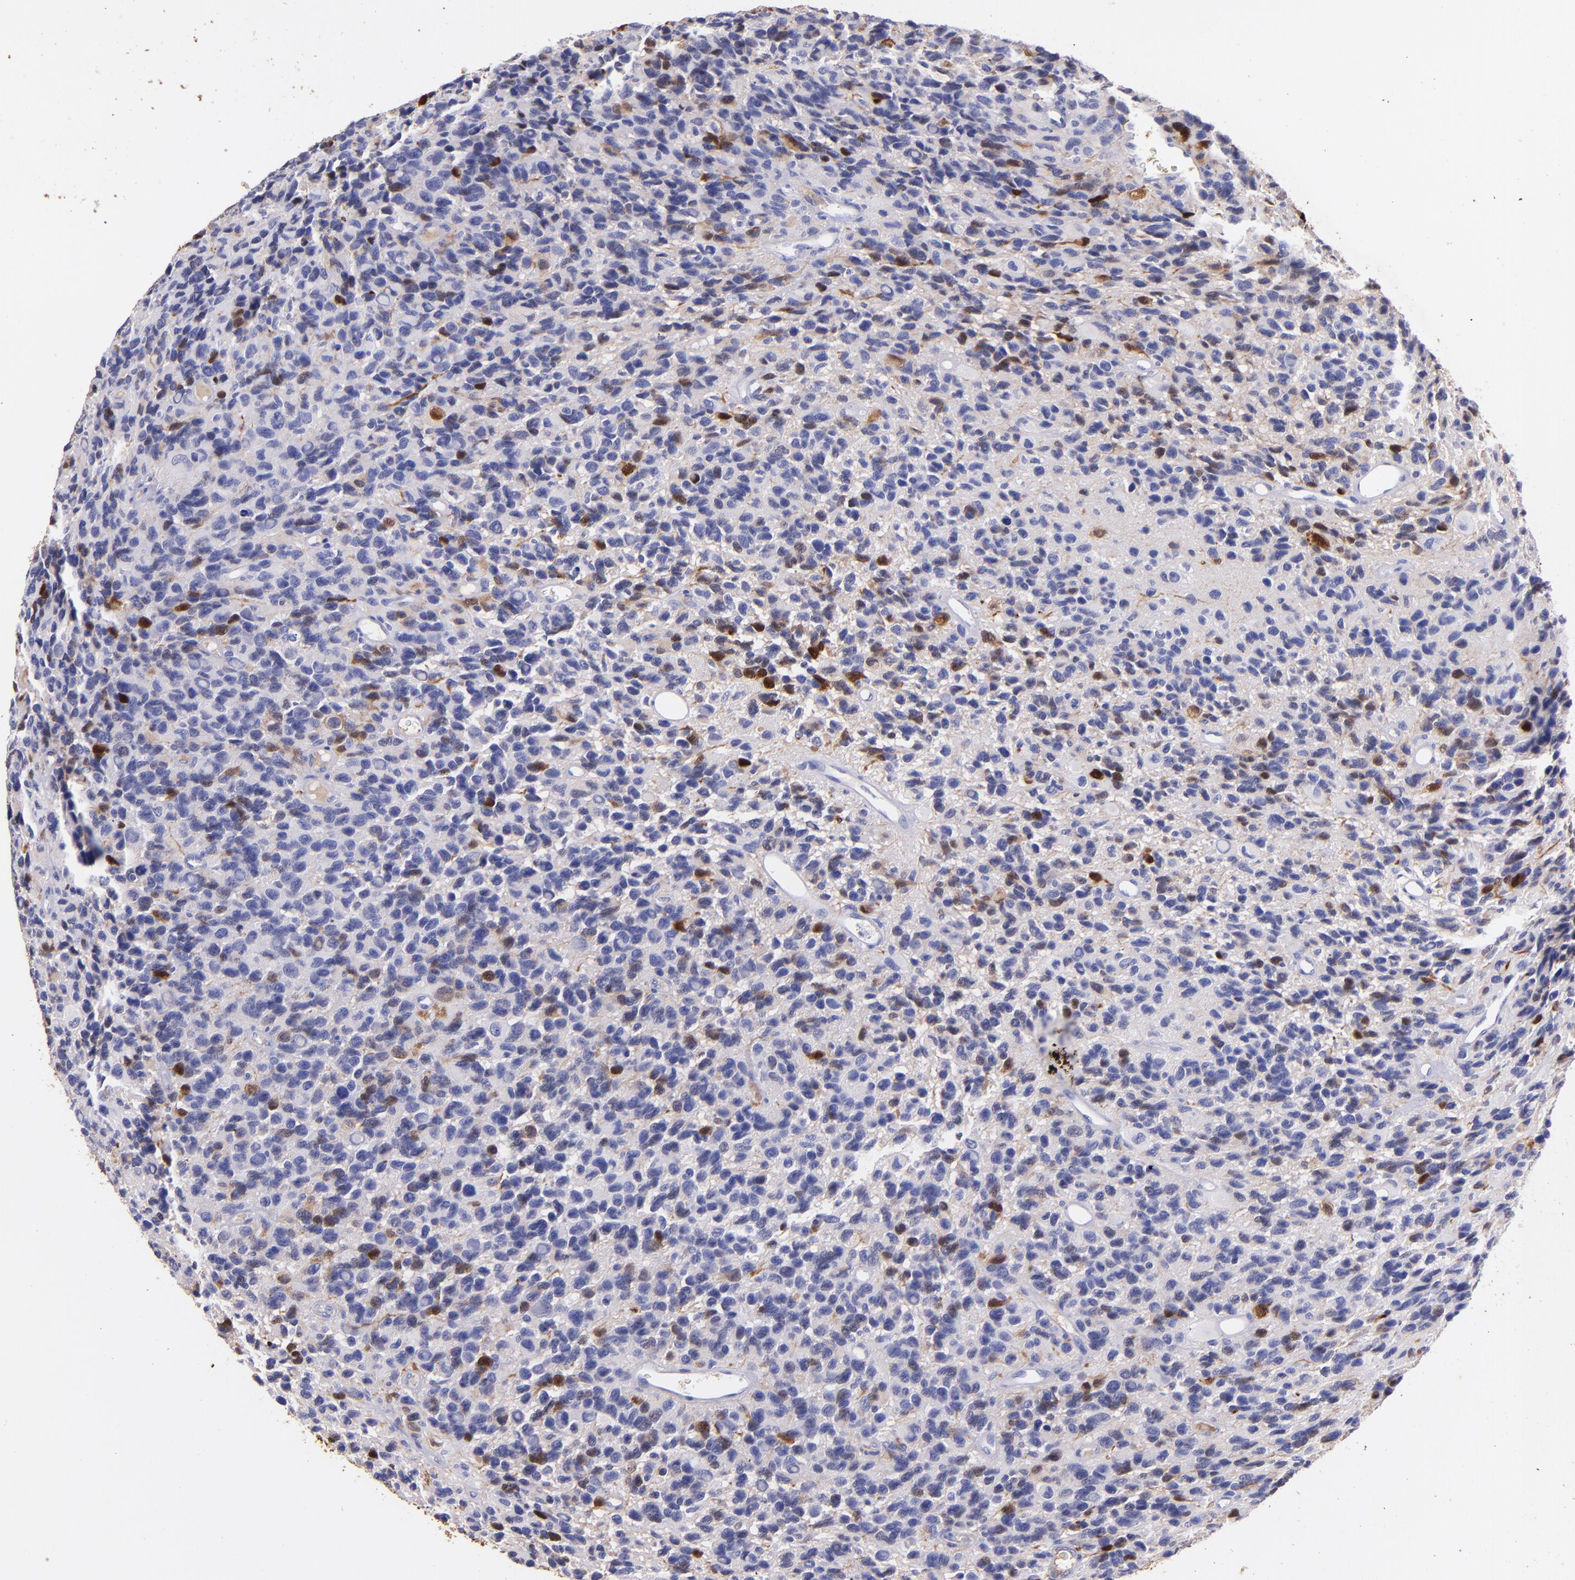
{"staining": {"intensity": "moderate", "quantity": "<25%", "location": "cytoplasmic/membranous"}, "tissue": "glioma", "cell_type": "Tumor cells", "image_type": "cancer", "snomed": [{"axis": "morphology", "description": "Glioma, malignant, High grade"}, {"axis": "topography", "description": "Brain"}], "caption": "IHC histopathology image of glioma stained for a protein (brown), which shows low levels of moderate cytoplasmic/membranous staining in about <25% of tumor cells.", "gene": "UCHL1", "patient": {"sex": "male", "age": 77}}